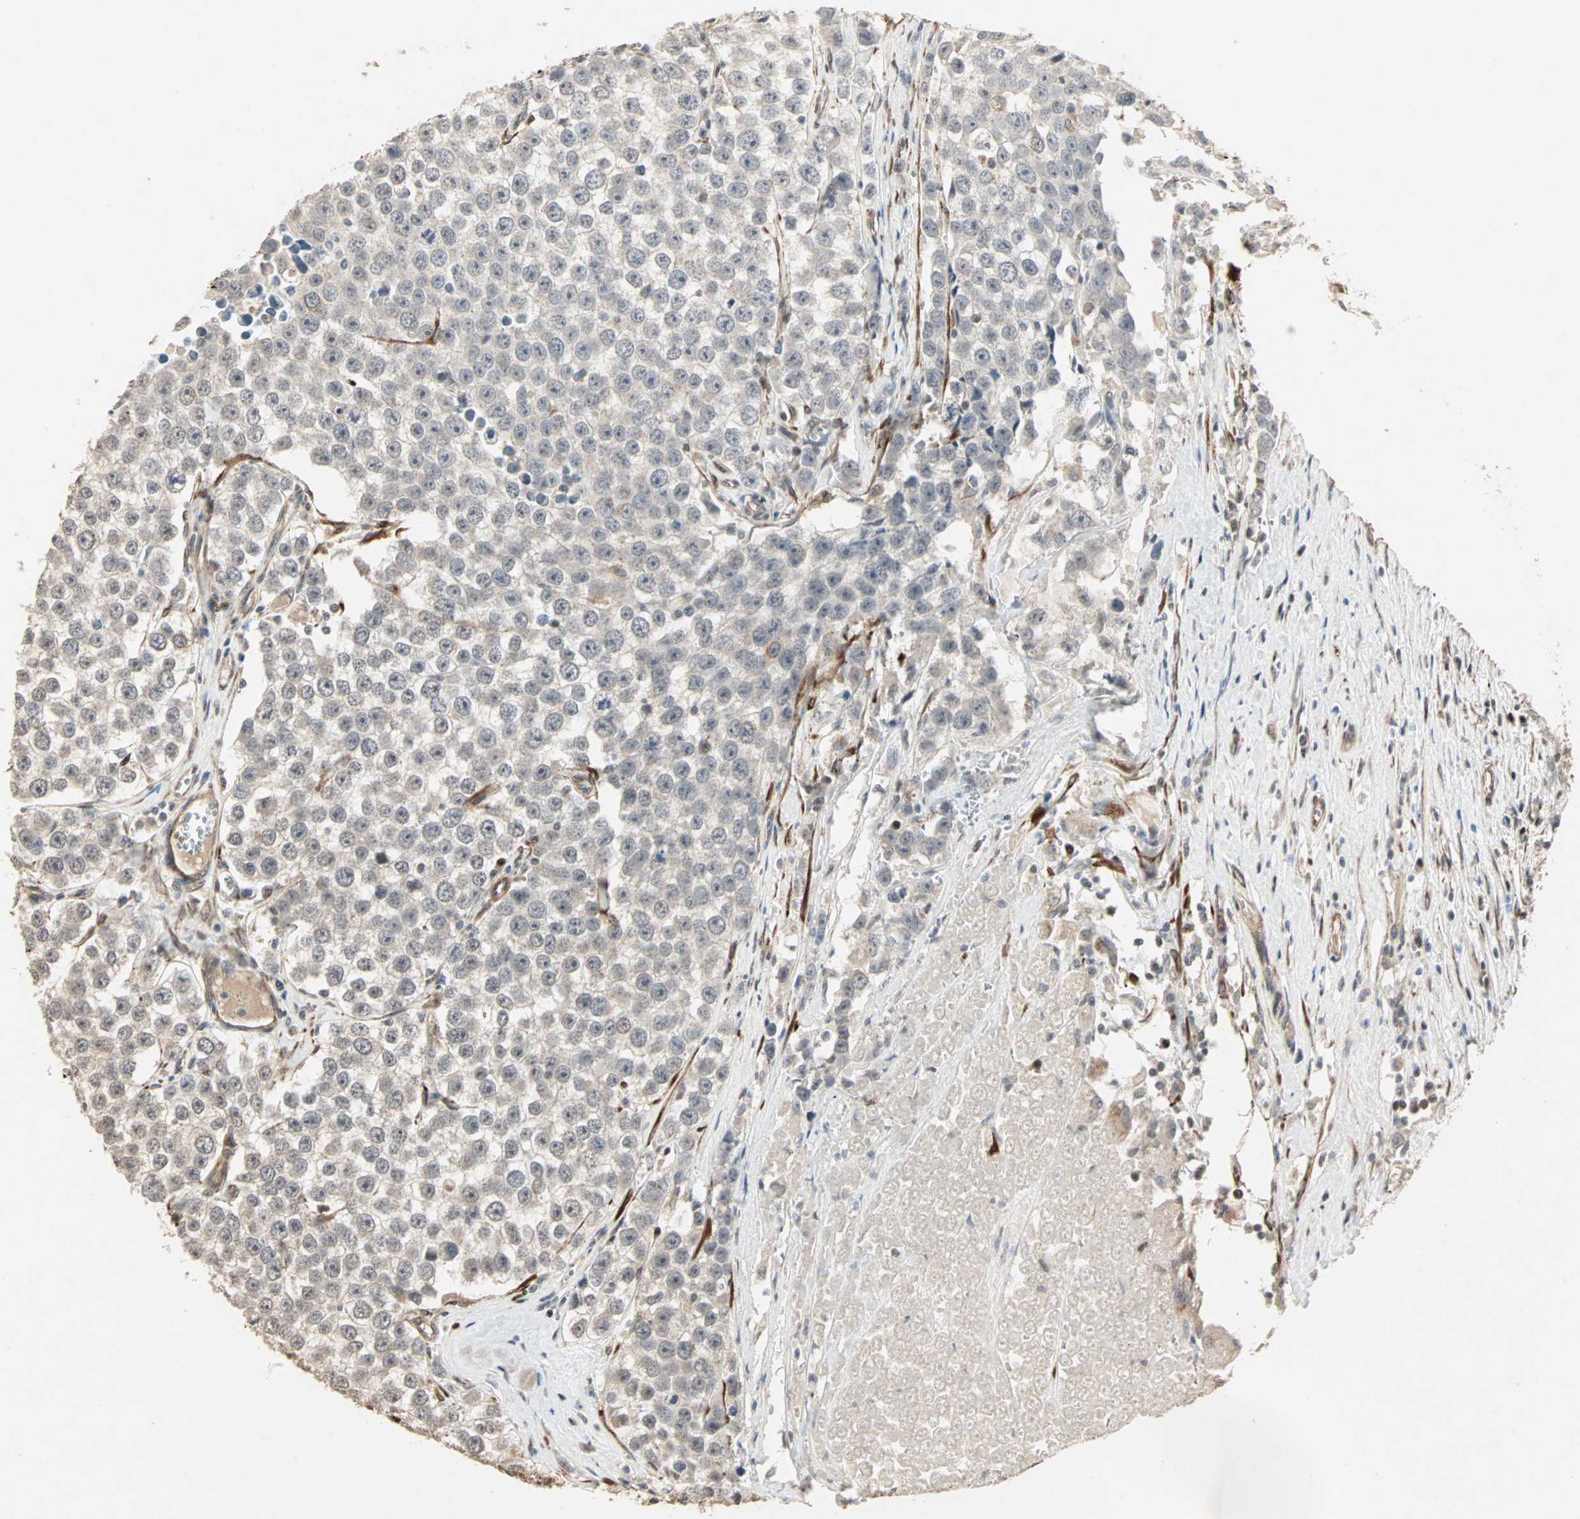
{"staining": {"intensity": "negative", "quantity": "none", "location": "none"}, "tissue": "testis cancer", "cell_type": "Tumor cells", "image_type": "cancer", "snomed": [{"axis": "morphology", "description": "Seminoma, NOS"}, {"axis": "morphology", "description": "Carcinoma, Embryonal, NOS"}, {"axis": "topography", "description": "Testis"}], "caption": "Testis cancer (embryonal carcinoma) stained for a protein using IHC reveals no positivity tumor cells.", "gene": "TRPV4", "patient": {"sex": "male", "age": 52}}